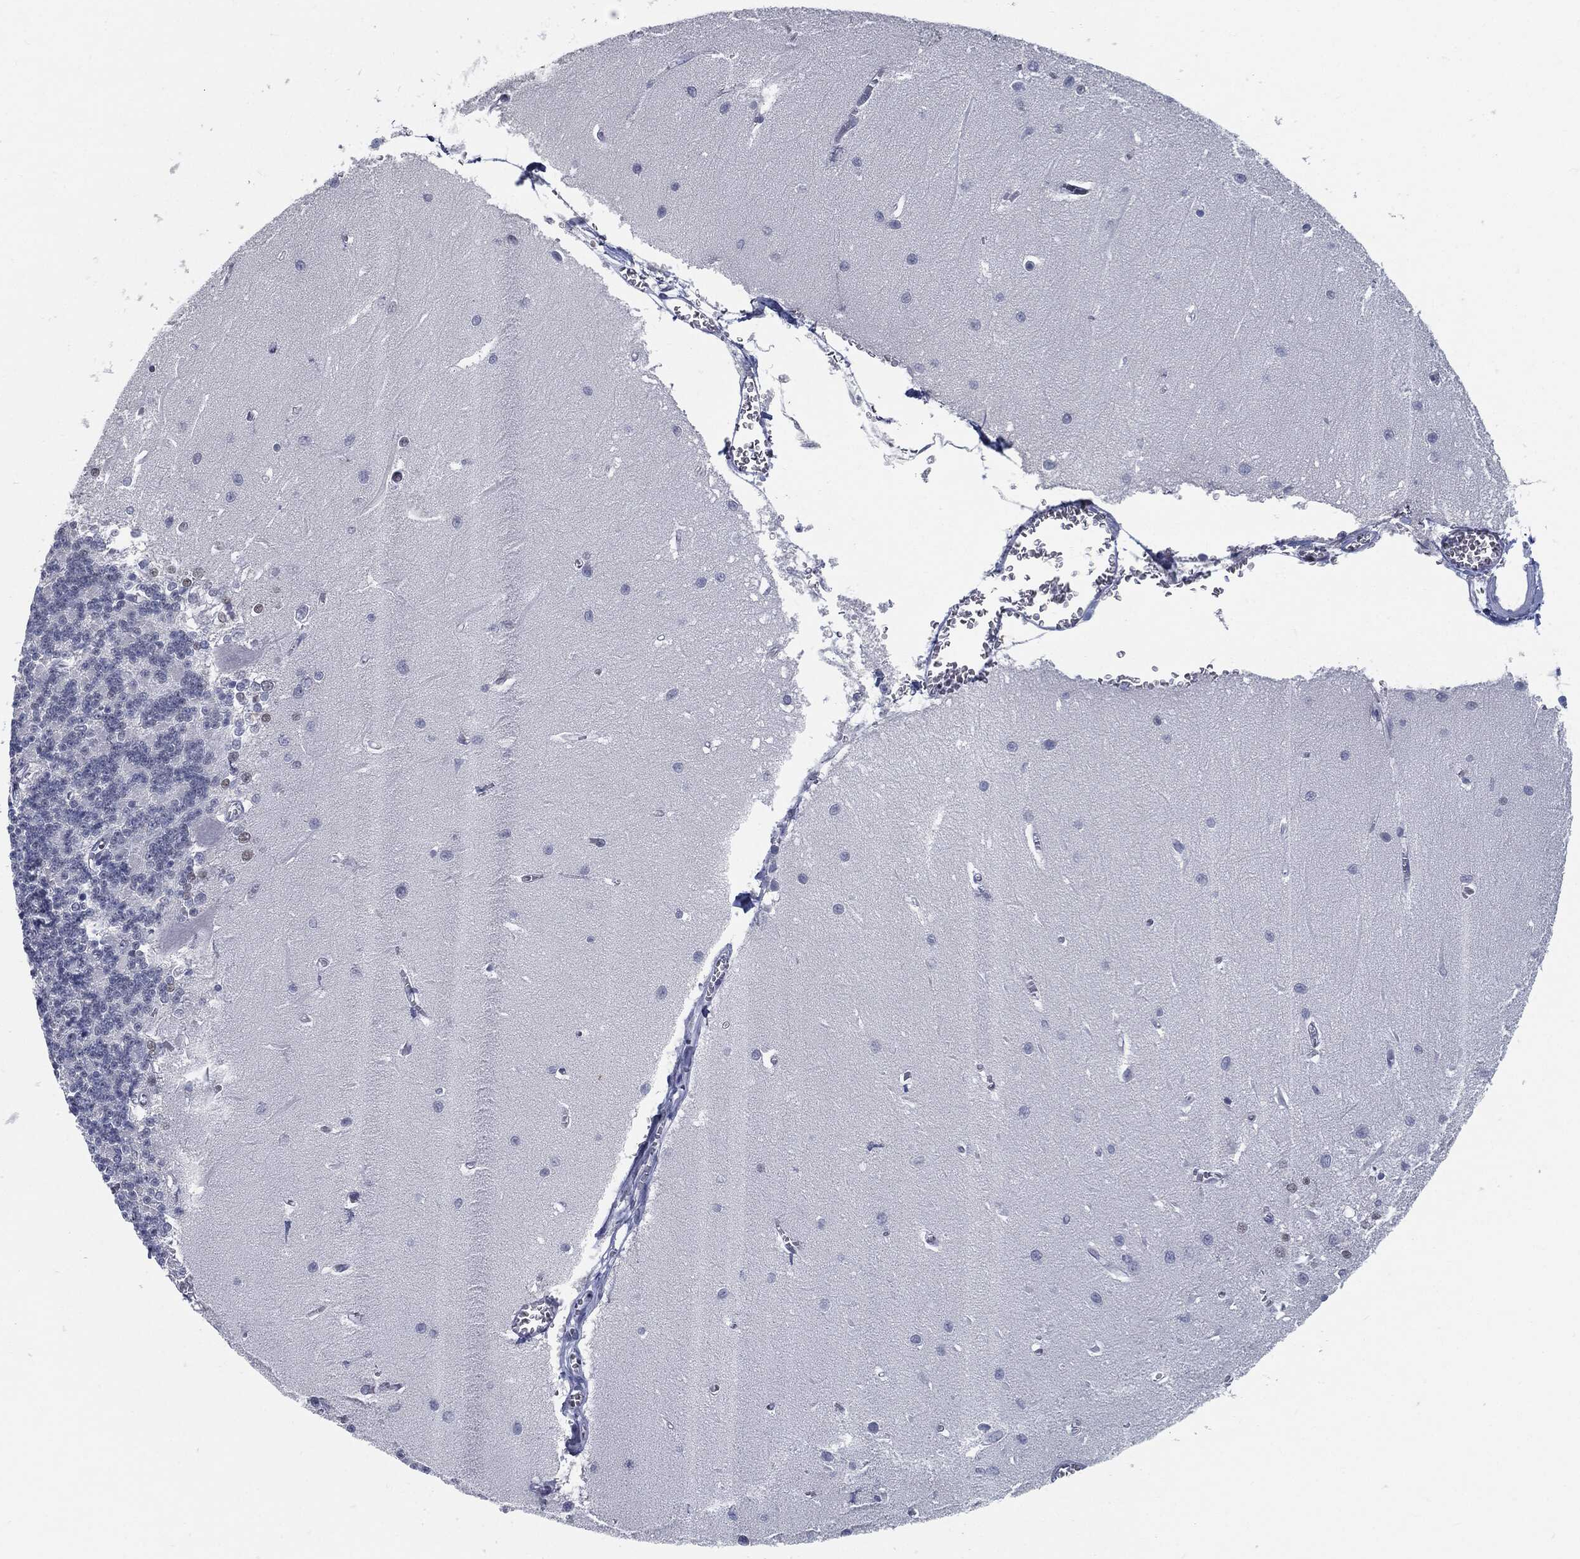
{"staining": {"intensity": "negative", "quantity": "none", "location": "none"}, "tissue": "cerebellum", "cell_type": "Cells in granular layer", "image_type": "normal", "snomed": [{"axis": "morphology", "description": "Normal tissue, NOS"}, {"axis": "topography", "description": "Cerebellum"}], "caption": "Protein analysis of unremarkable cerebellum shows no significant positivity in cells in granular layer. (DAB immunohistochemistry (IHC) with hematoxylin counter stain).", "gene": "PROM1", "patient": {"sex": "male", "age": 37}}